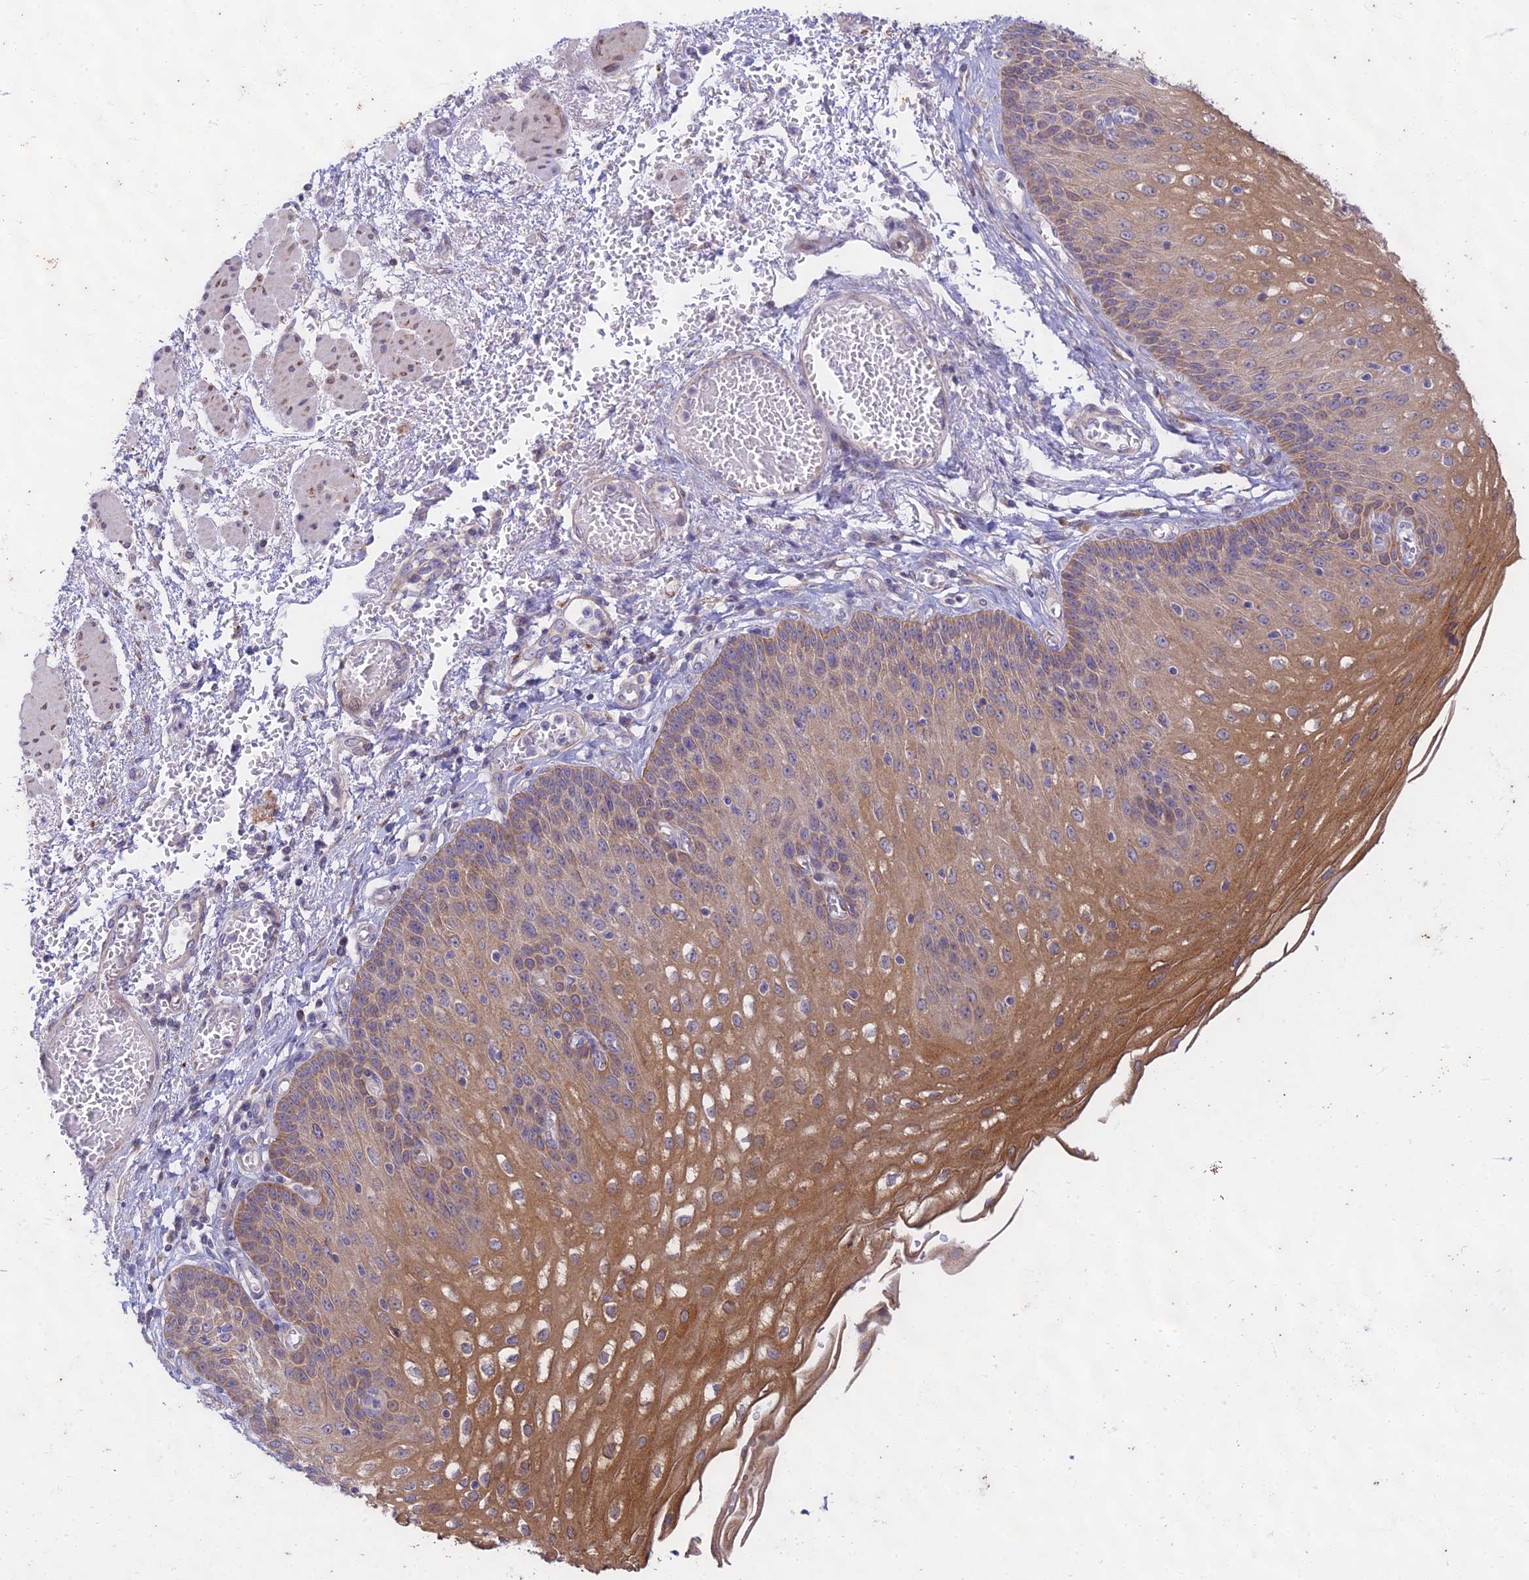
{"staining": {"intensity": "moderate", "quantity": ">75%", "location": "cytoplasmic/membranous"}, "tissue": "esophagus", "cell_type": "Squamous epithelial cells", "image_type": "normal", "snomed": [{"axis": "morphology", "description": "Normal tissue, NOS"}, {"axis": "topography", "description": "Esophagus"}], "caption": "This micrograph exhibits unremarkable esophagus stained with immunohistochemistry to label a protein in brown. The cytoplasmic/membranous of squamous epithelial cells show moderate positivity for the protein. Nuclei are counter-stained blue.", "gene": "PTCD2", "patient": {"sex": "male", "age": 81}}